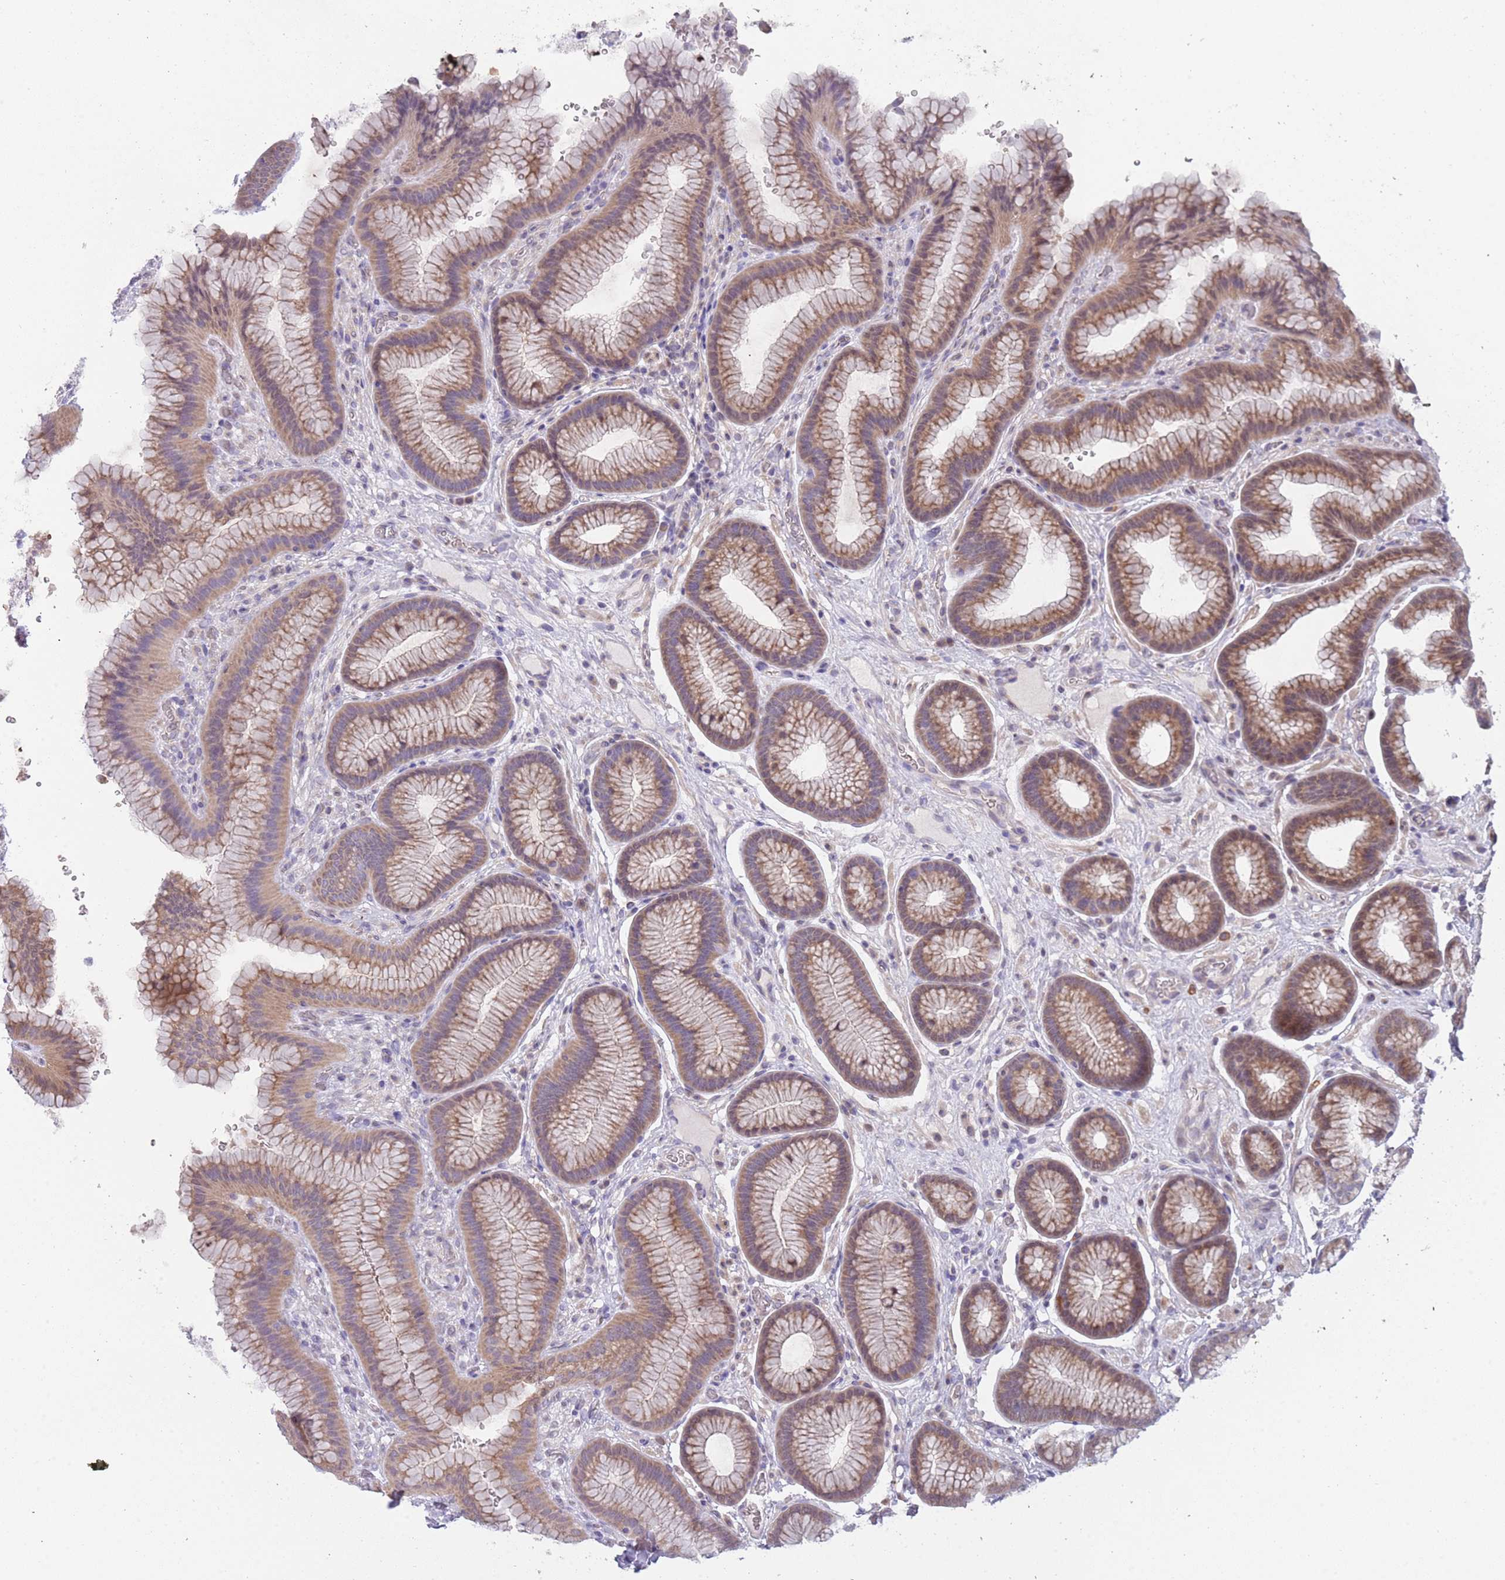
{"staining": {"intensity": "moderate", "quantity": "25%-75%", "location": "cytoplasmic/membranous"}, "tissue": "stomach", "cell_type": "Glandular cells", "image_type": "normal", "snomed": [{"axis": "morphology", "description": "Normal tissue, NOS"}, {"axis": "topography", "description": "Stomach"}], "caption": "High-power microscopy captured an immunohistochemistry micrograph of benign stomach, revealing moderate cytoplasmic/membranous staining in approximately 25%-75% of glandular cells.", "gene": "PRAC1", "patient": {"sex": "male", "age": 42}}